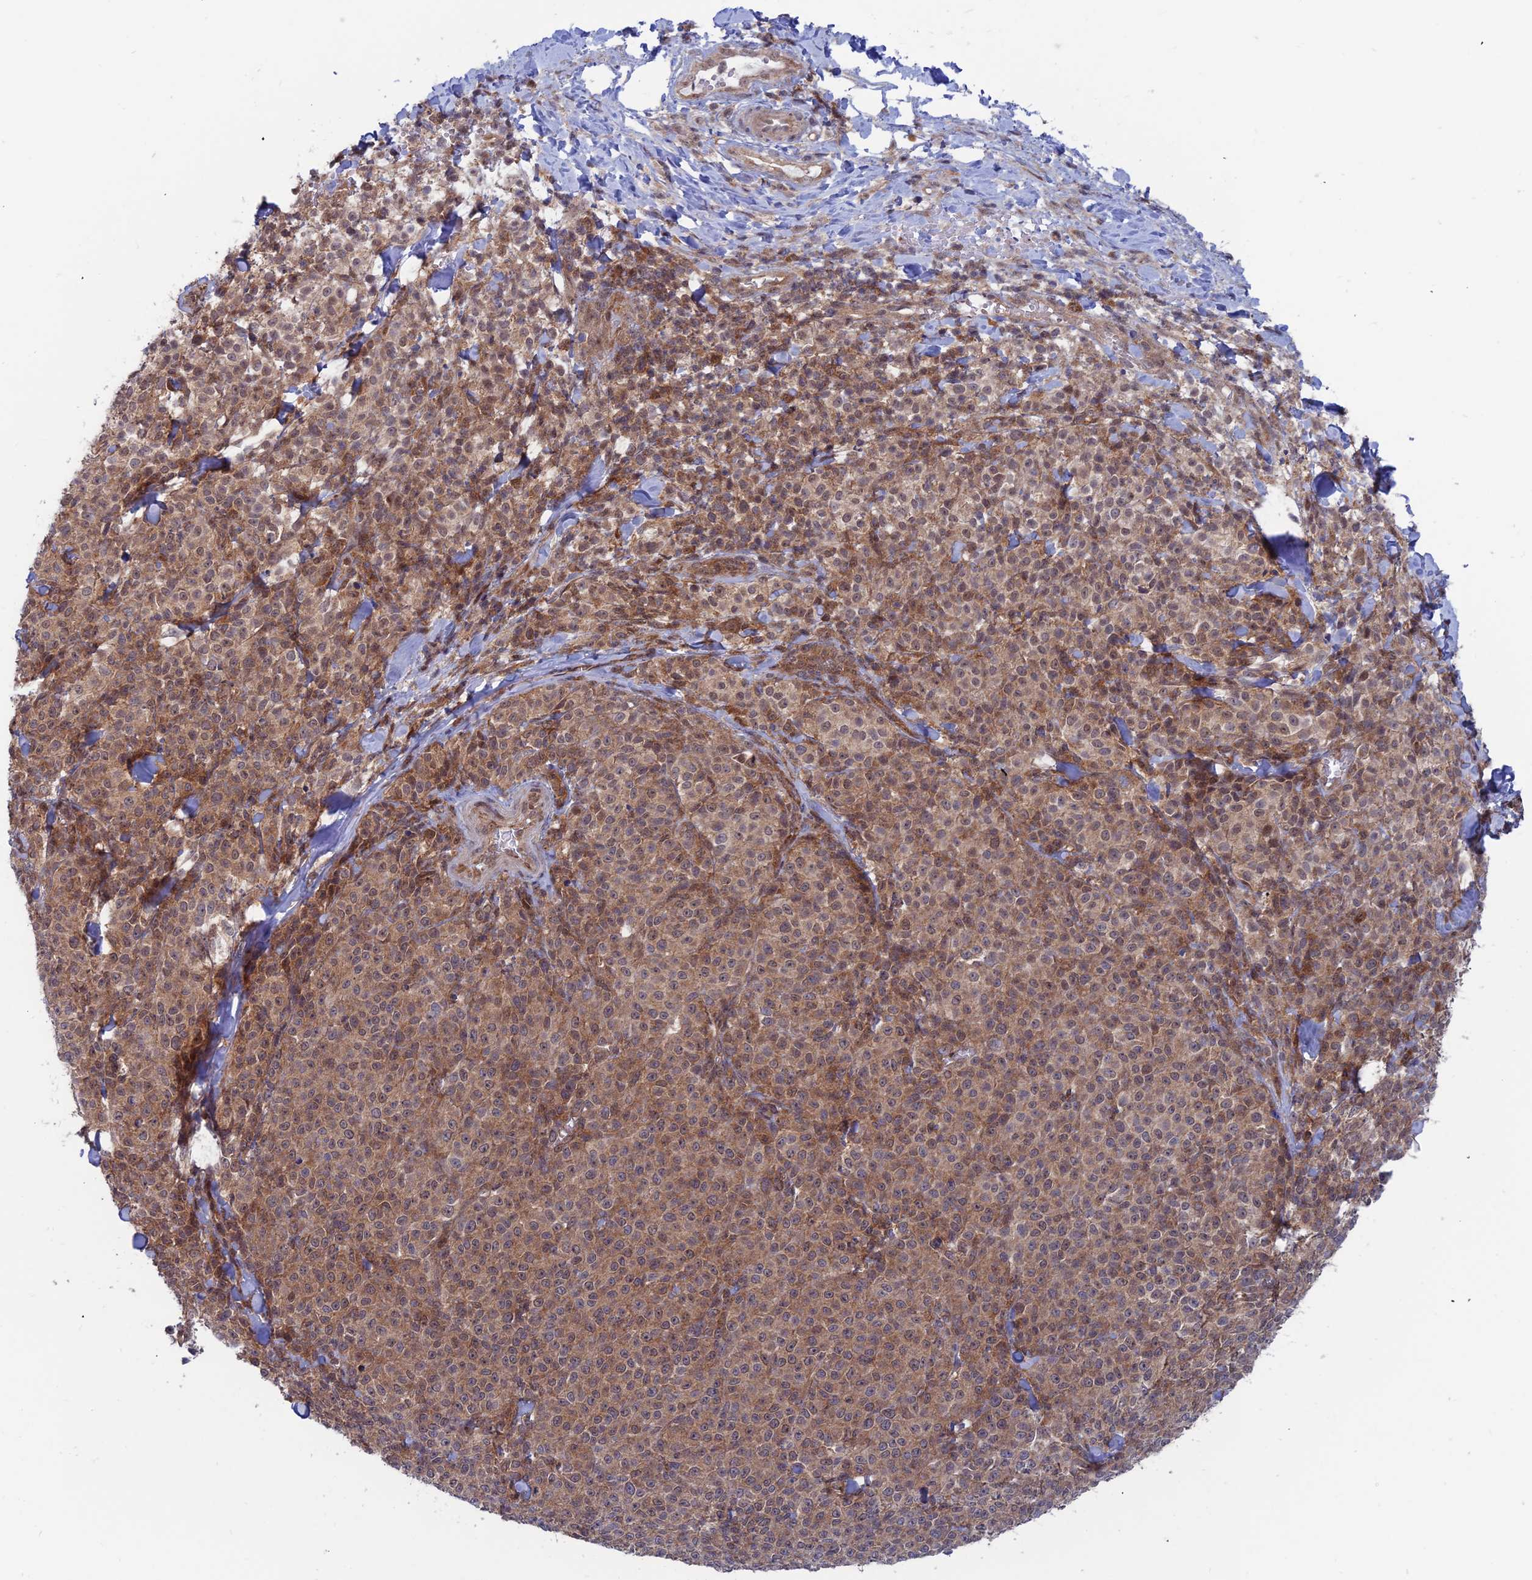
{"staining": {"intensity": "moderate", "quantity": ">75%", "location": "cytoplasmic/membranous,nuclear"}, "tissue": "melanoma", "cell_type": "Tumor cells", "image_type": "cancer", "snomed": [{"axis": "morphology", "description": "Normal tissue, NOS"}, {"axis": "morphology", "description": "Malignant melanoma, NOS"}, {"axis": "topography", "description": "Skin"}], "caption": "Immunohistochemistry (IHC) staining of melanoma, which reveals medium levels of moderate cytoplasmic/membranous and nuclear expression in approximately >75% of tumor cells indicating moderate cytoplasmic/membranous and nuclear protein positivity. The staining was performed using DAB (brown) for protein detection and nuclei were counterstained in hematoxylin (blue).", "gene": "IGBP1", "patient": {"sex": "female", "age": 34}}